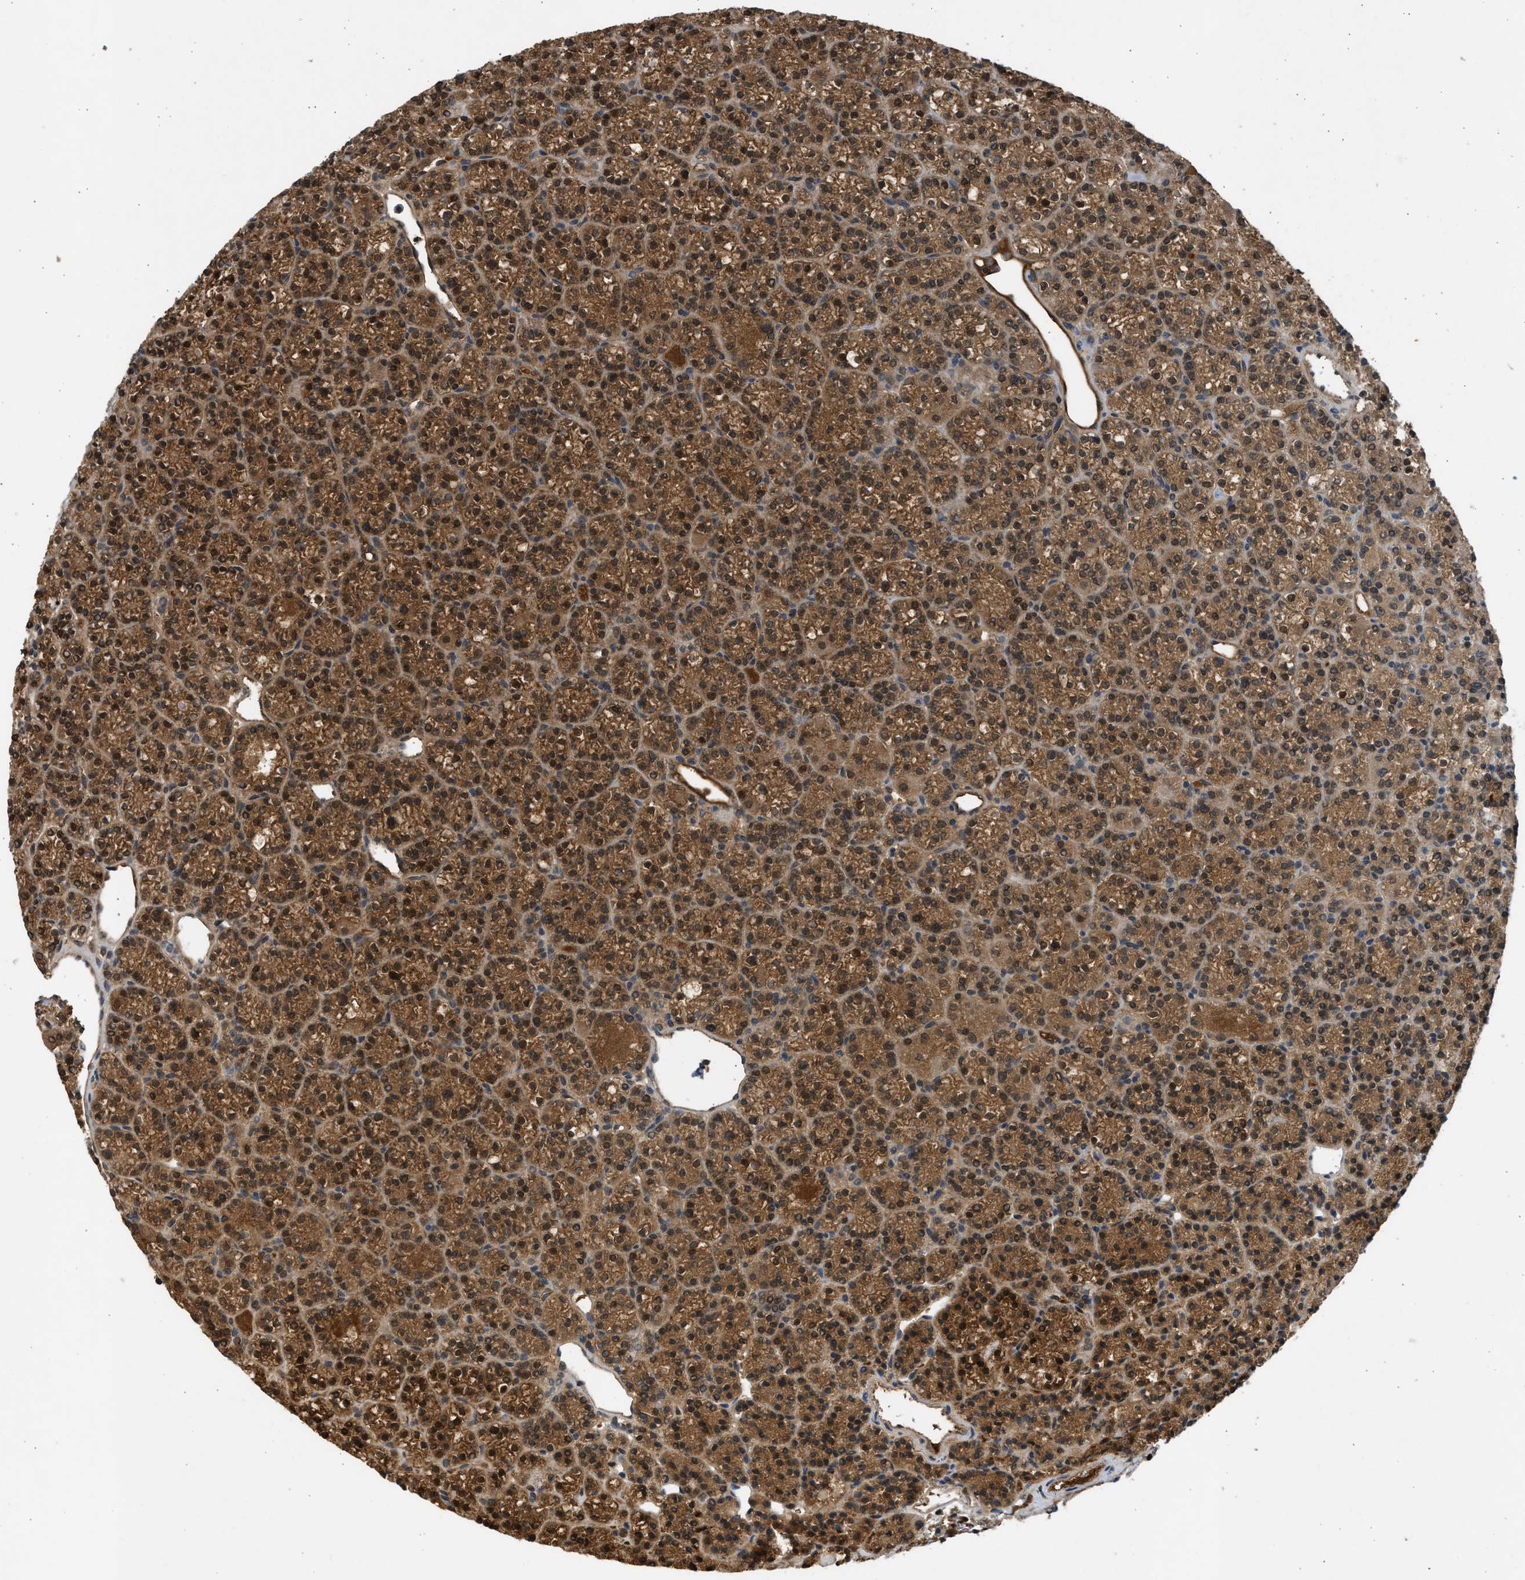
{"staining": {"intensity": "strong", "quantity": ">75%", "location": "cytoplasmic/membranous,nuclear"}, "tissue": "parathyroid gland", "cell_type": "Glandular cells", "image_type": "normal", "snomed": [{"axis": "morphology", "description": "Normal tissue, NOS"}, {"axis": "morphology", "description": "Adenoma, NOS"}, {"axis": "topography", "description": "Parathyroid gland"}], "caption": "Glandular cells show high levels of strong cytoplasmic/membranous,nuclear expression in about >75% of cells in benign human parathyroid gland. (Brightfield microscopy of DAB IHC at high magnification).", "gene": "MAPK7", "patient": {"sex": "female", "age": 64}}